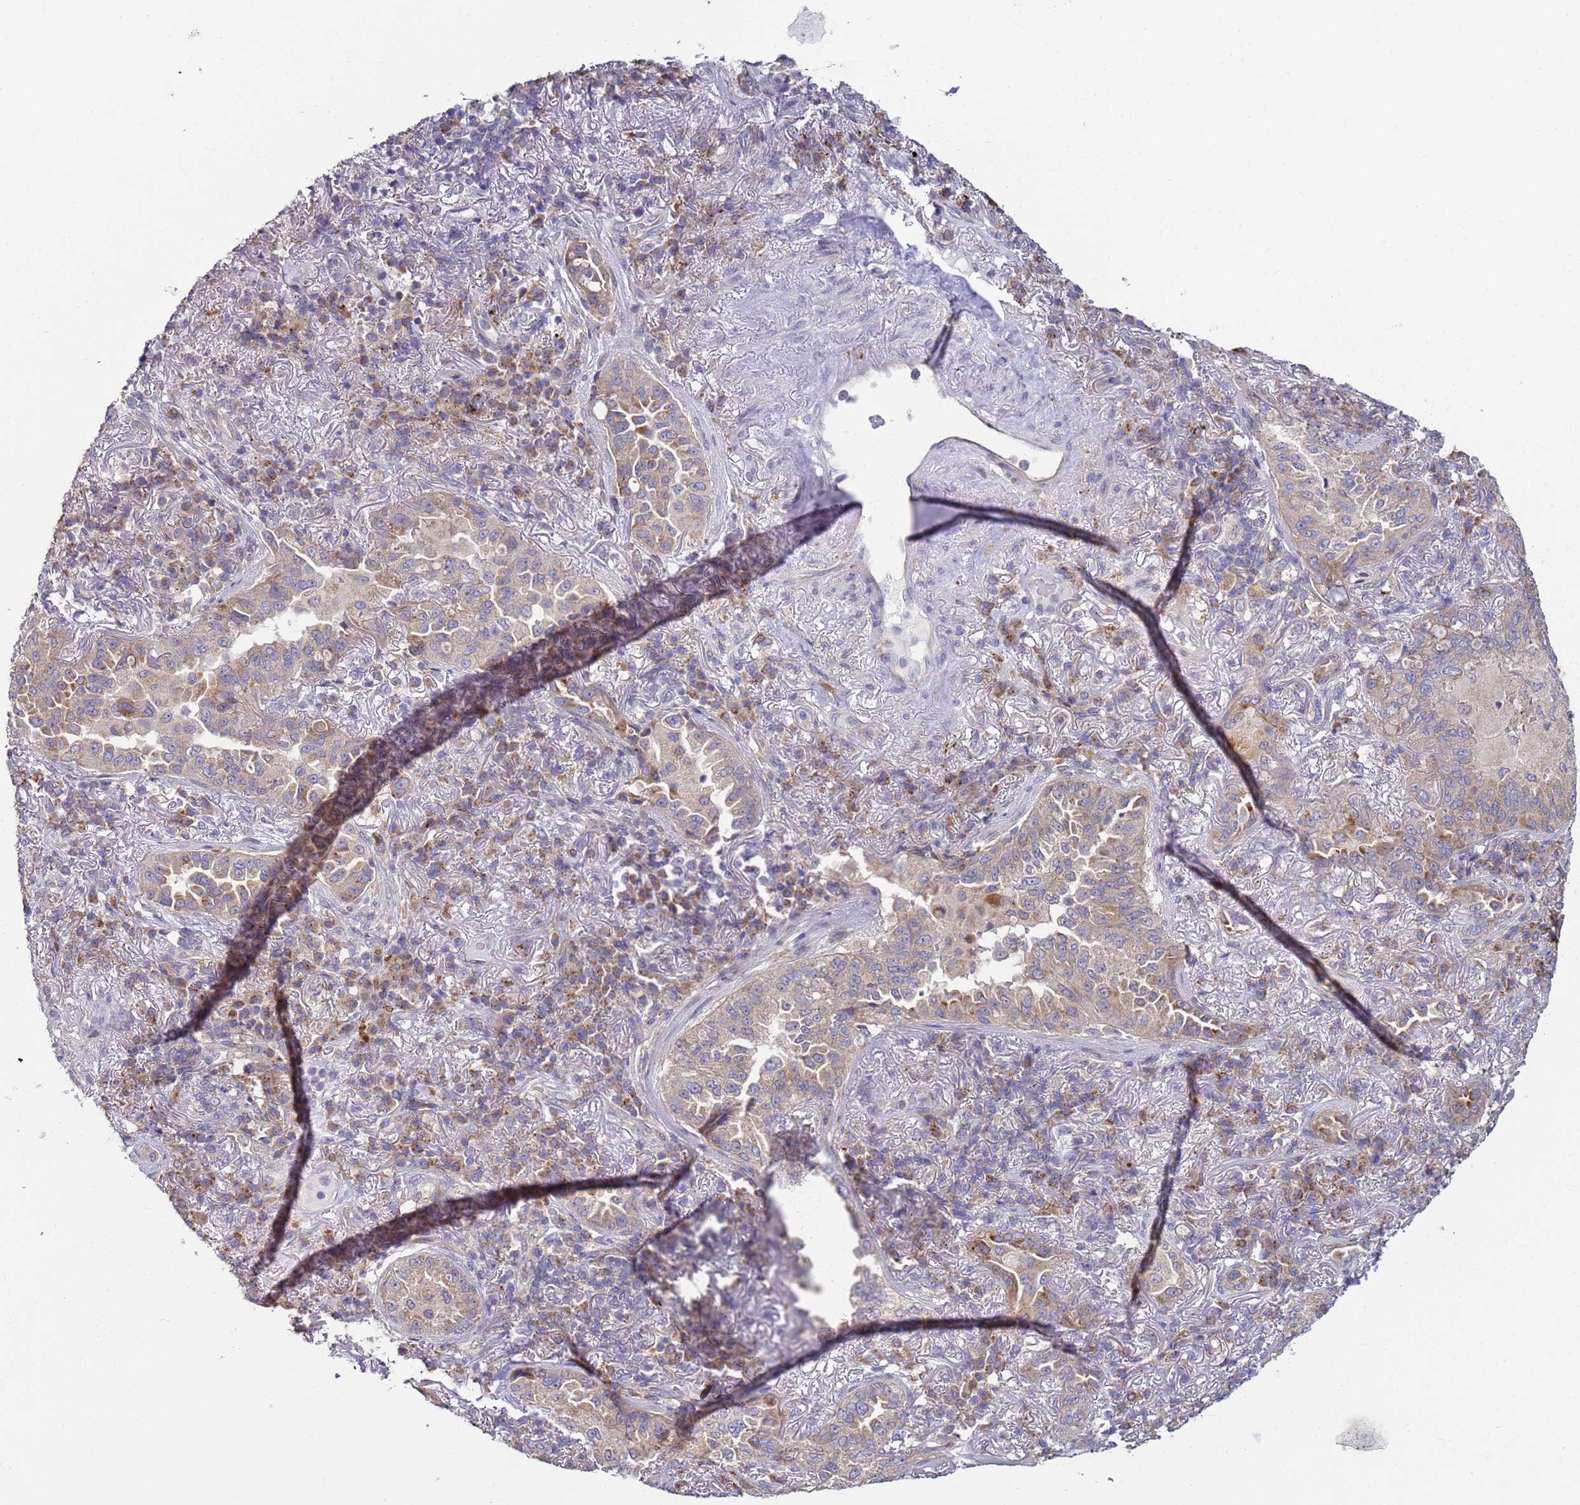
{"staining": {"intensity": "weak", "quantity": "<25%", "location": "cytoplasmic/membranous"}, "tissue": "lung cancer", "cell_type": "Tumor cells", "image_type": "cancer", "snomed": [{"axis": "morphology", "description": "Adenocarcinoma, NOS"}, {"axis": "topography", "description": "Lung"}], "caption": "Immunohistochemistry photomicrograph of neoplastic tissue: lung adenocarcinoma stained with DAB (3,3'-diaminobenzidine) demonstrates no significant protein staining in tumor cells. Brightfield microscopy of immunohistochemistry (IHC) stained with DAB (brown) and hematoxylin (blue), captured at high magnification.", "gene": "DIP2B", "patient": {"sex": "female", "age": 69}}